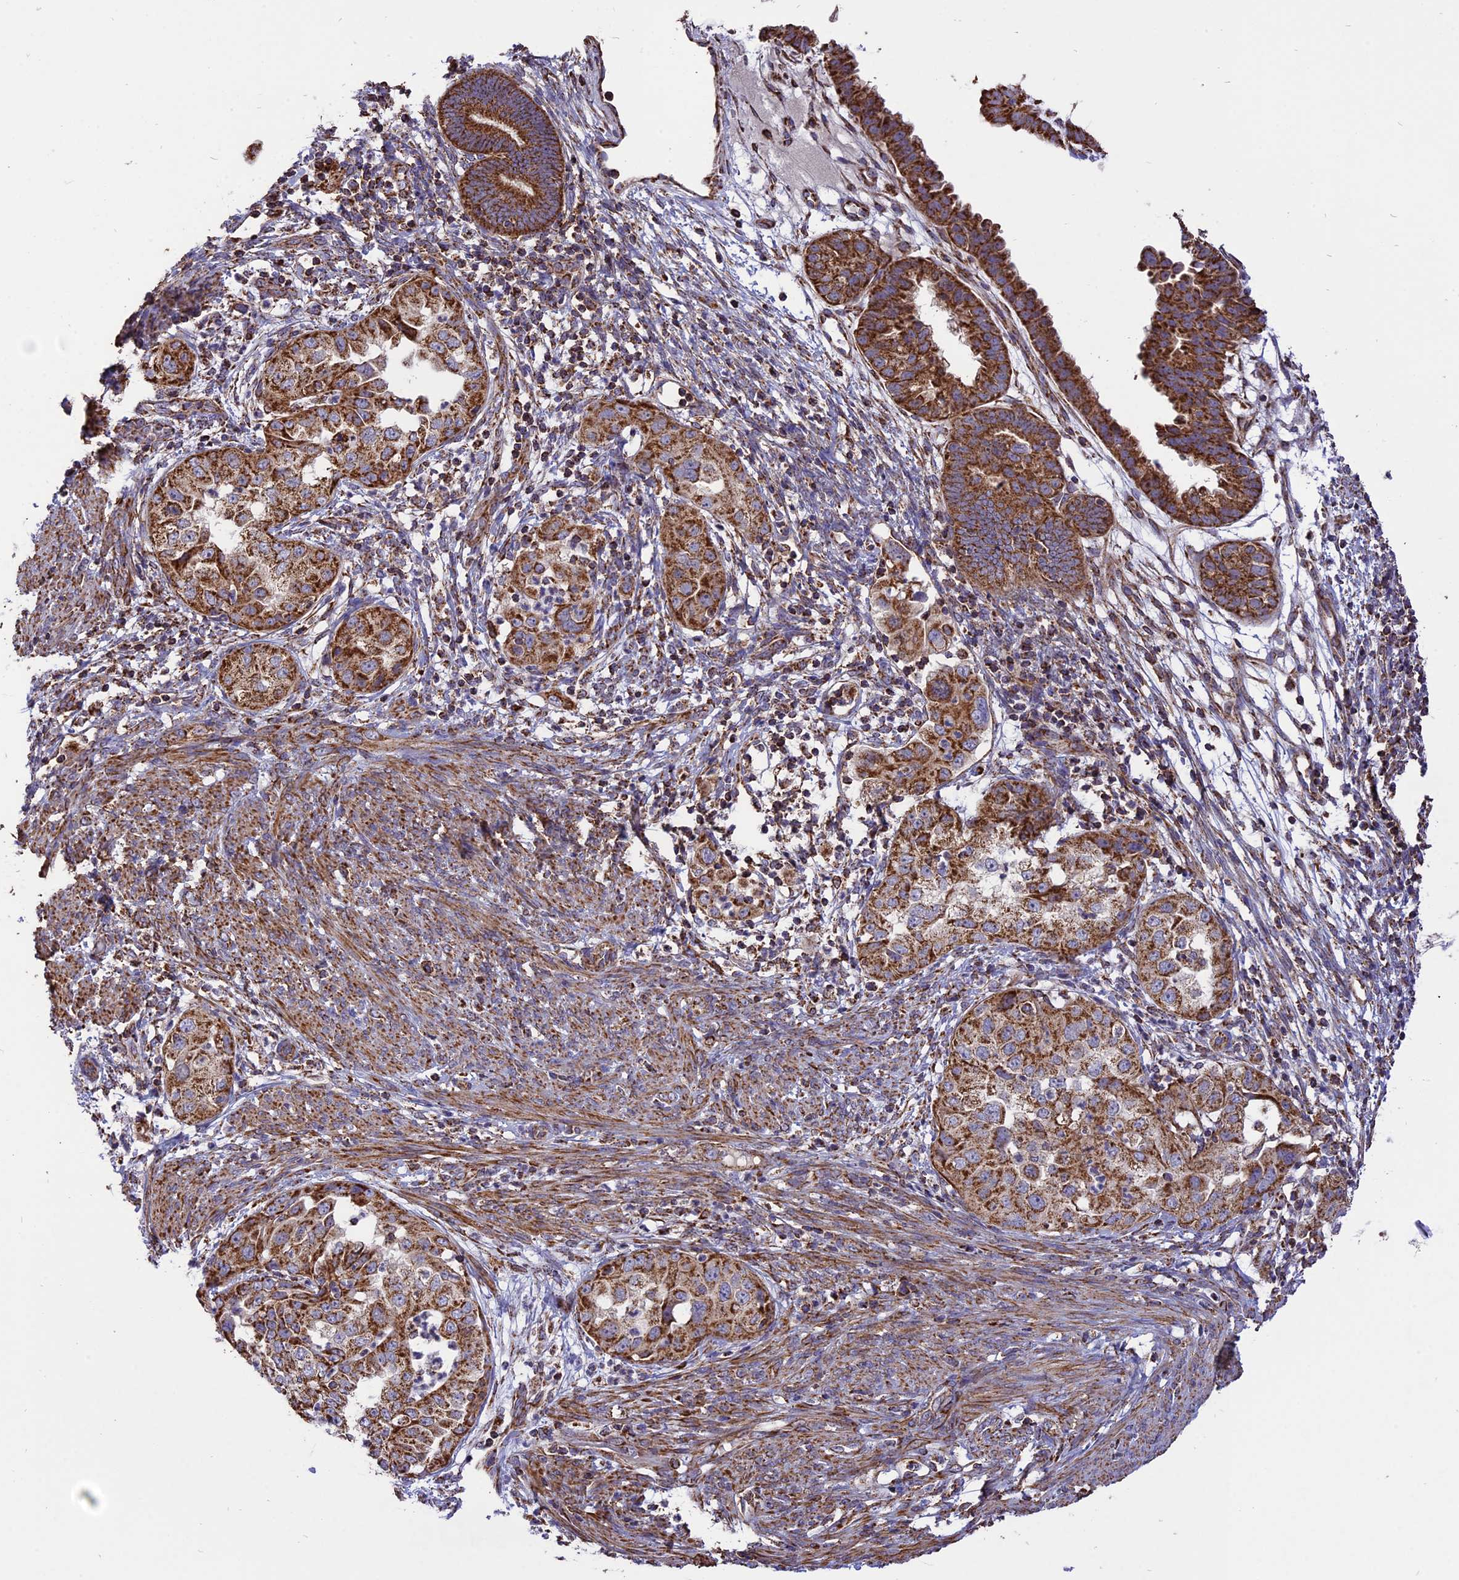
{"staining": {"intensity": "strong", "quantity": ">75%", "location": "cytoplasmic/membranous"}, "tissue": "endometrial cancer", "cell_type": "Tumor cells", "image_type": "cancer", "snomed": [{"axis": "morphology", "description": "Adenocarcinoma, NOS"}, {"axis": "topography", "description": "Endometrium"}], "caption": "Adenocarcinoma (endometrial) was stained to show a protein in brown. There is high levels of strong cytoplasmic/membranous staining in about >75% of tumor cells.", "gene": "TTC4", "patient": {"sex": "female", "age": 85}}